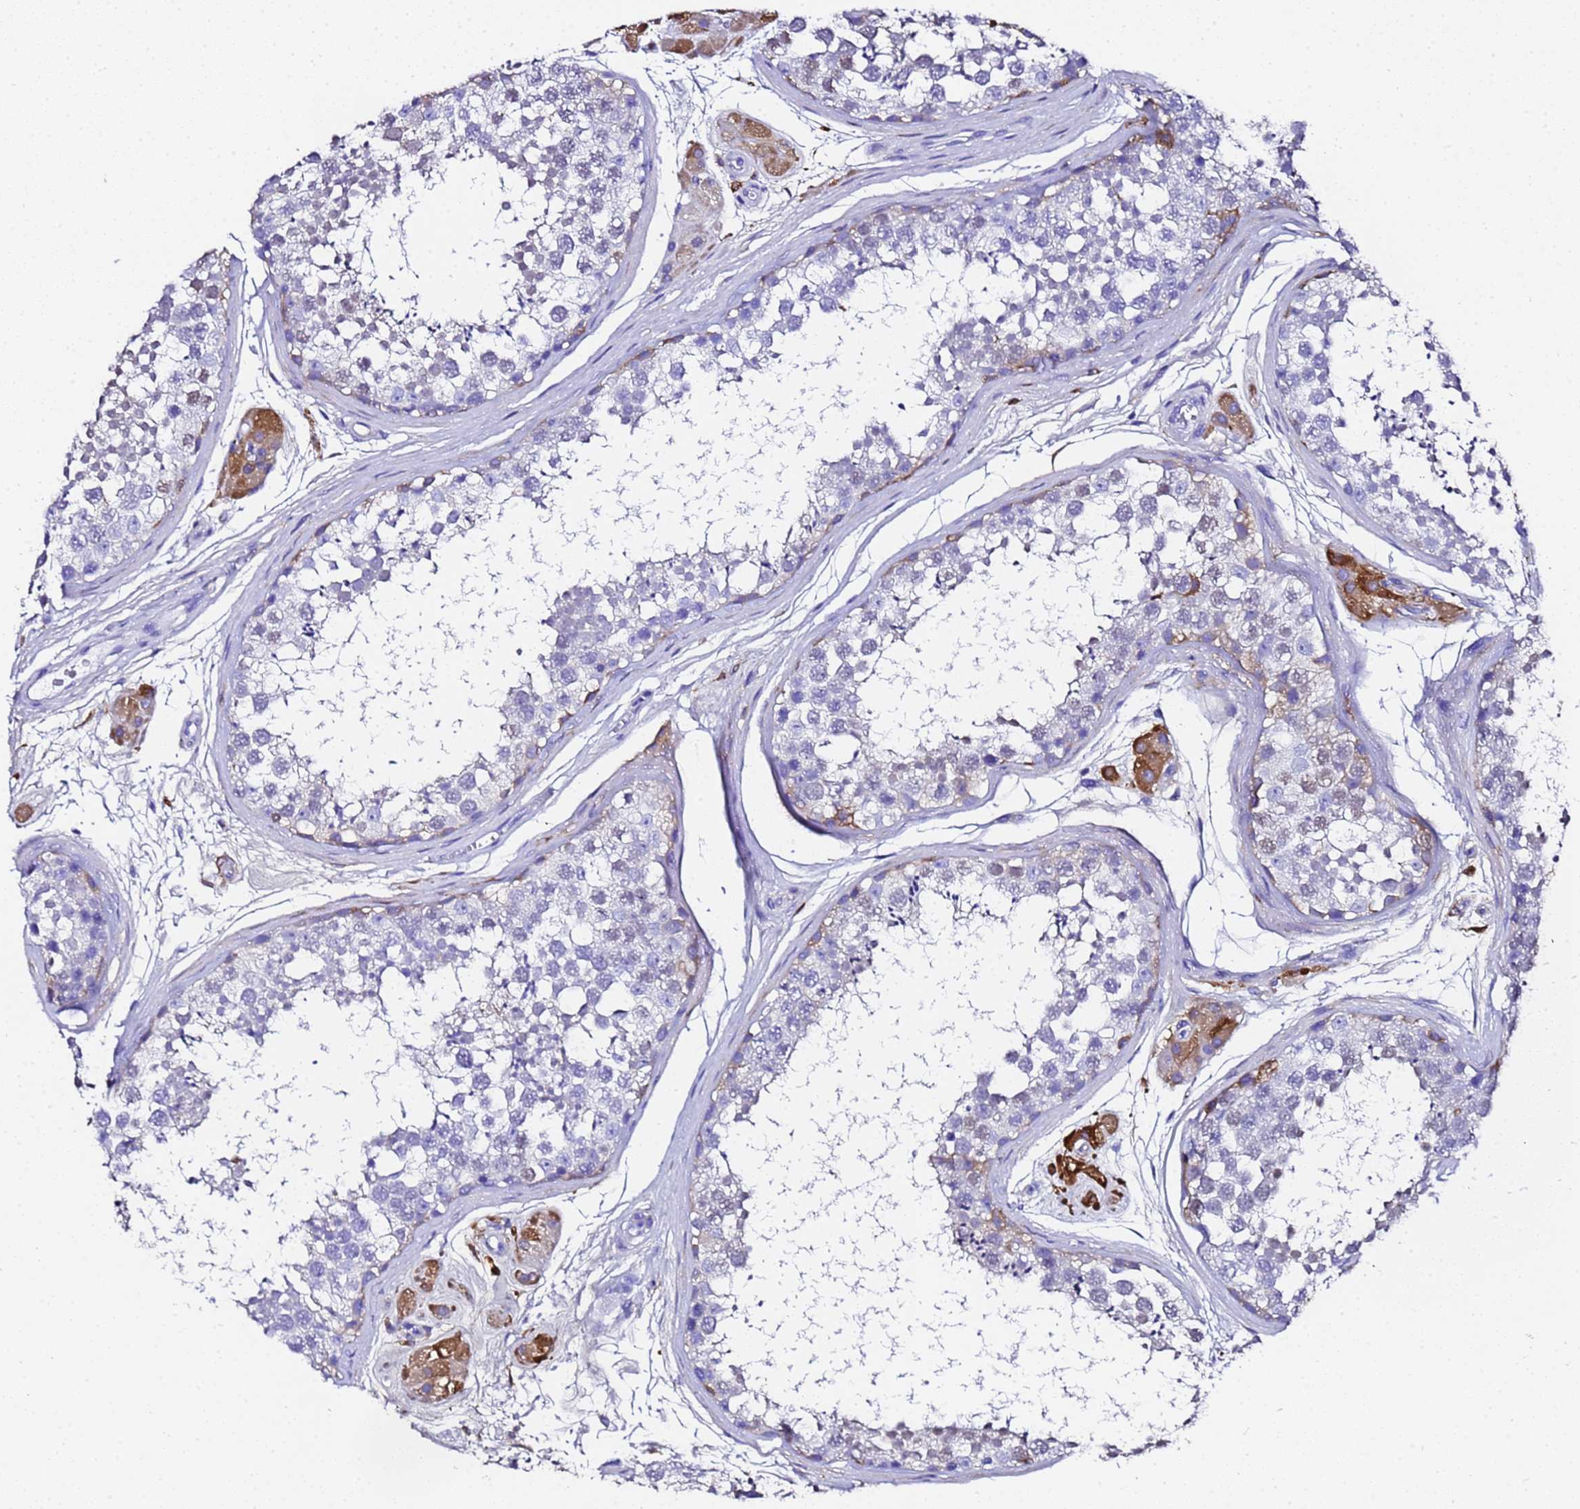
{"staining": {"intensity": "moderate", "quantity": "<25%", "location": "cytoplasmic/membranous"}, "tissue": "testis", "cell_type": "Cells in seminiferous ducts", "image_type": "normal", "snomed": [{"axis": "morphology", "description": "Normal tissue, NOS"}, {"axis": "topography", "description": "Testis"}], "caption": "Moderate cytoplasmic/membranous staining is present in about <25% of cells in seminiferous ducts in normal testis. The staining was performed using DAB, with brown indicating positive protein expression. Nuclei are stained blue with hematoxylin.", "gene": "FTL", "patient": {"sex": "male", "age": 56}}